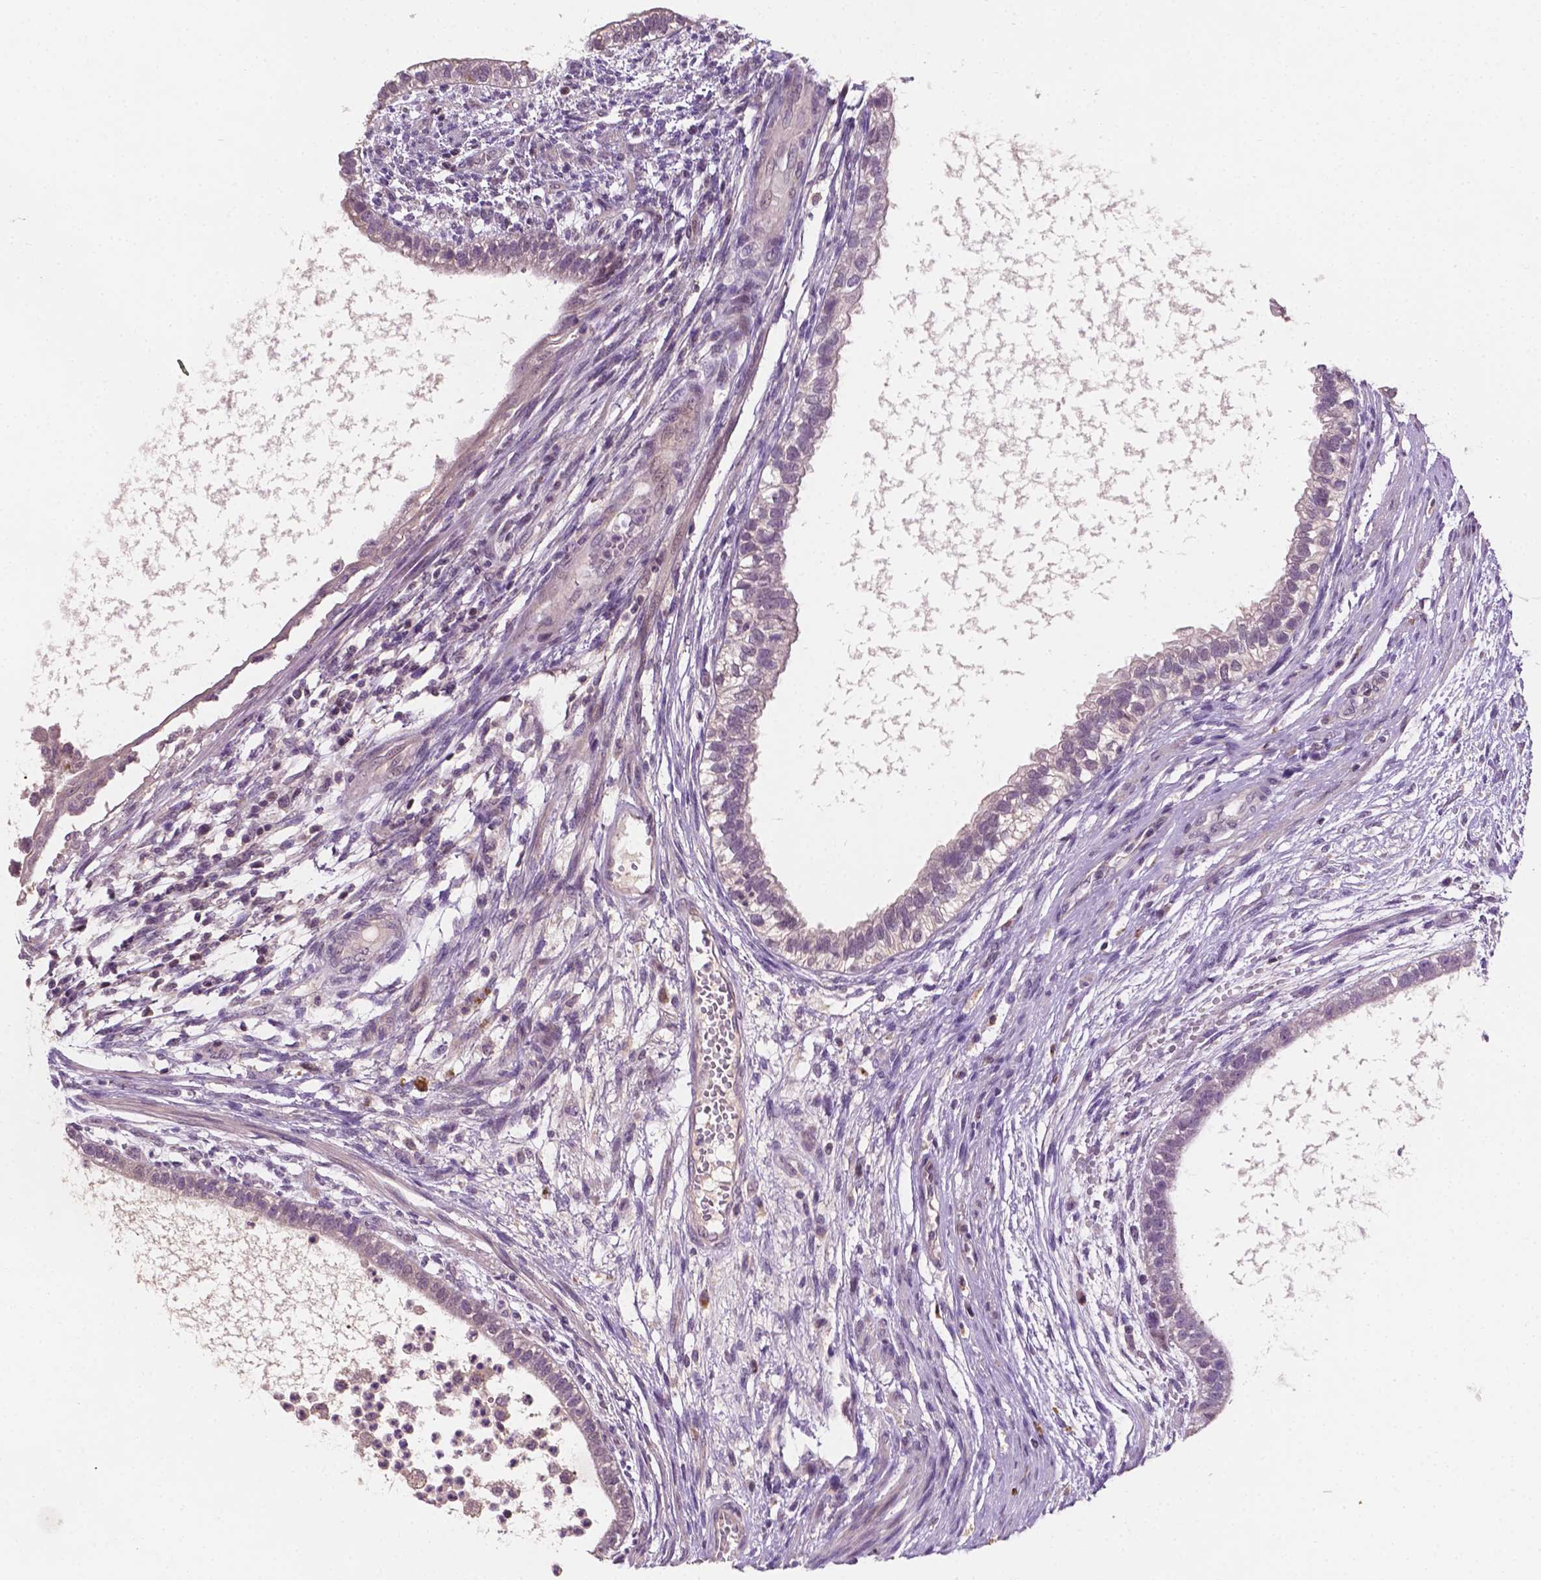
{"staining": {"intensity": "negative", "quantity": "none", "location": "none"}, "tissue": "testis cancer", "cell_type": "Tumor cells", "image_type": "cancer", "snomed": [{"axis": "morphology", "description": "Carcinoma, Embryonal, NOS"}, {"axis": "topography", "description": "Testis"}], "caption": "Immunohistochemical staining of human testis cancer (embryonal carcinoma) reveals no significant expression in tumor cells.", "gene": "MROH6", "patient": {"sex": "male", "age": 26}}